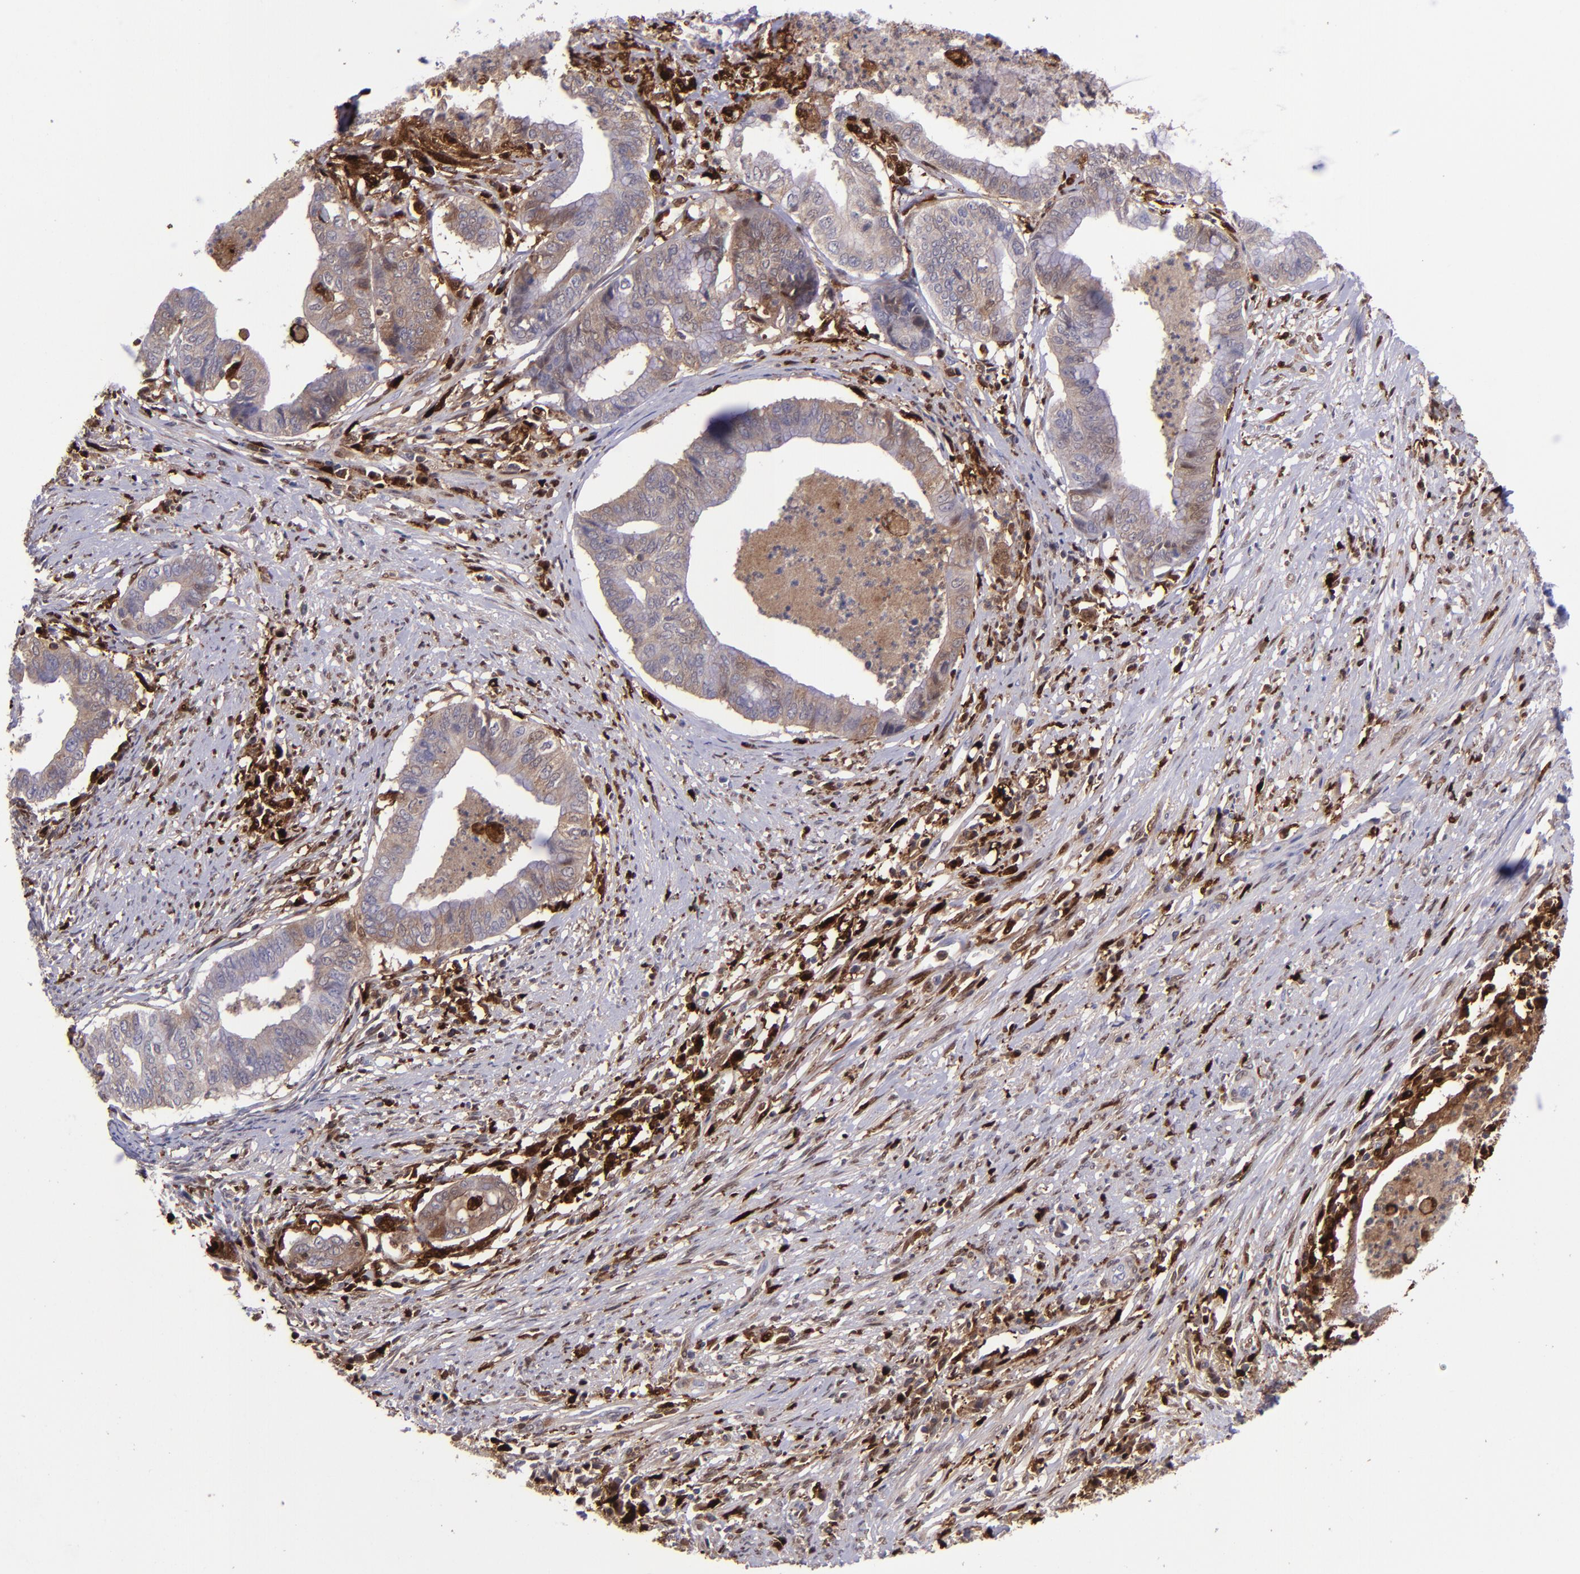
{"staining": {"intensity": "weak", "quantity": ">75%", "location": "cytoplasmic/membranous"}, "tissue": "endometrial cancer", "cell_type": "Tumor cells", "image_type": "cancer", "snomed": [{"axis": "morphology", "description": "Necrosis, NOS"}, {"axis": "morphology", "description": "Adenocarcinoma, NOS"}, {"axis": "topography", "description": "Endometrium"}], "caption": "Protein analysis of endometrial adenocarcinoma tissue shows weak cytoplasmic/membranous positivity in approximately >75% of tumor cells.", "gene": "TYMP", "patient": {"sex": "female", "age": 79}}